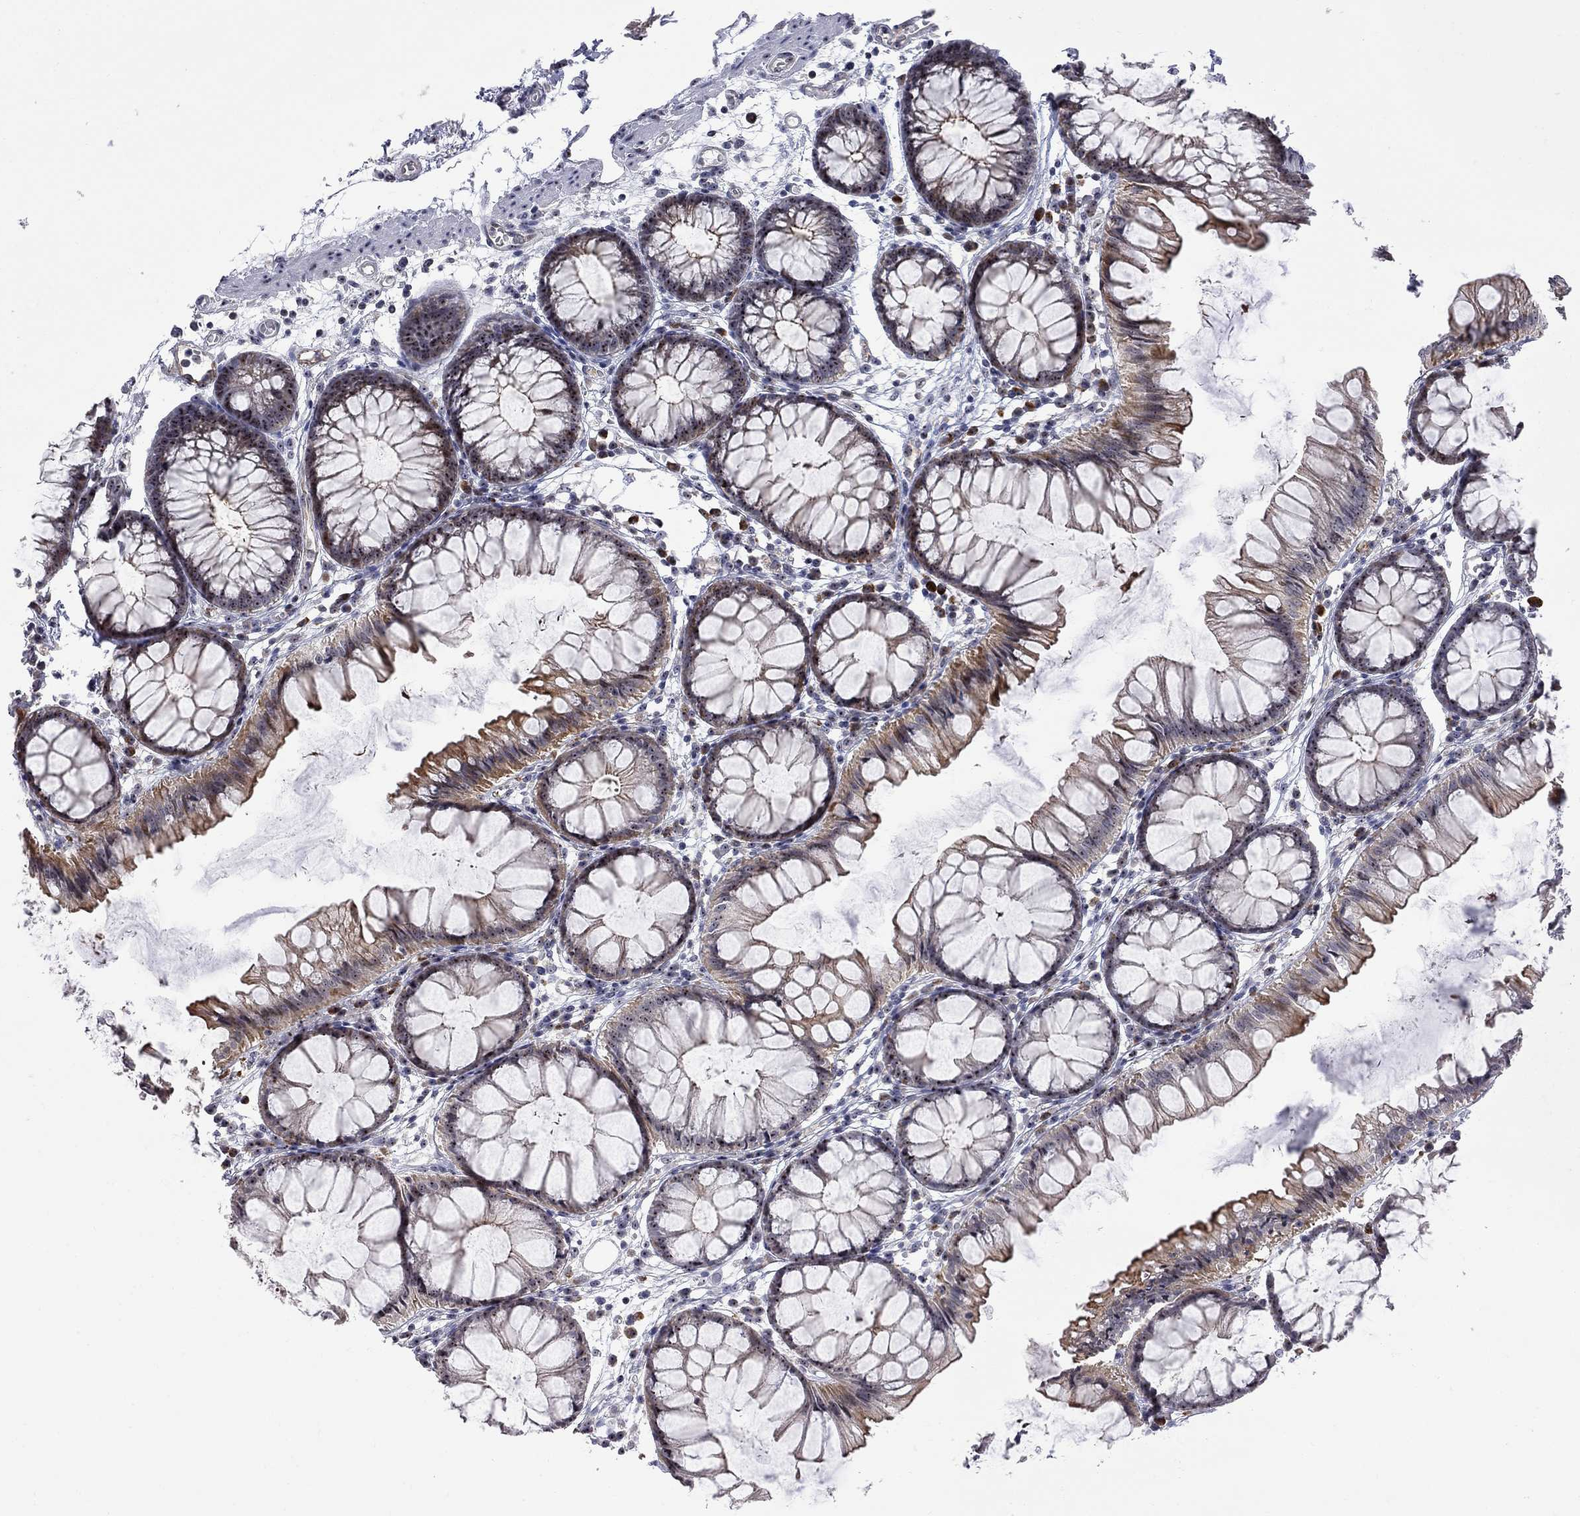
{"staining": {"intensity": "moderate", "quantity": "25%-75%", "location": "cytoplasmic/membranous,nuclear"}, "tissue": "colon", "cell_type": "Glandular cells", "image_type": "normal", "snomed": [{"axis": "morphology", "description": "Normal tissue, NOS"}, {"axis": "morphology", "description": "Adenocarcinoma, NOS"}, {"axis": "topography", "description": "Colon"}], "caption": "Benign colon exhibits moderate cytoplasmic/membranous,nuclear expression in about 25%-75% of glandular cells.", "gene": "DHX33", "patient": {"sex": "male", "age": 65}}